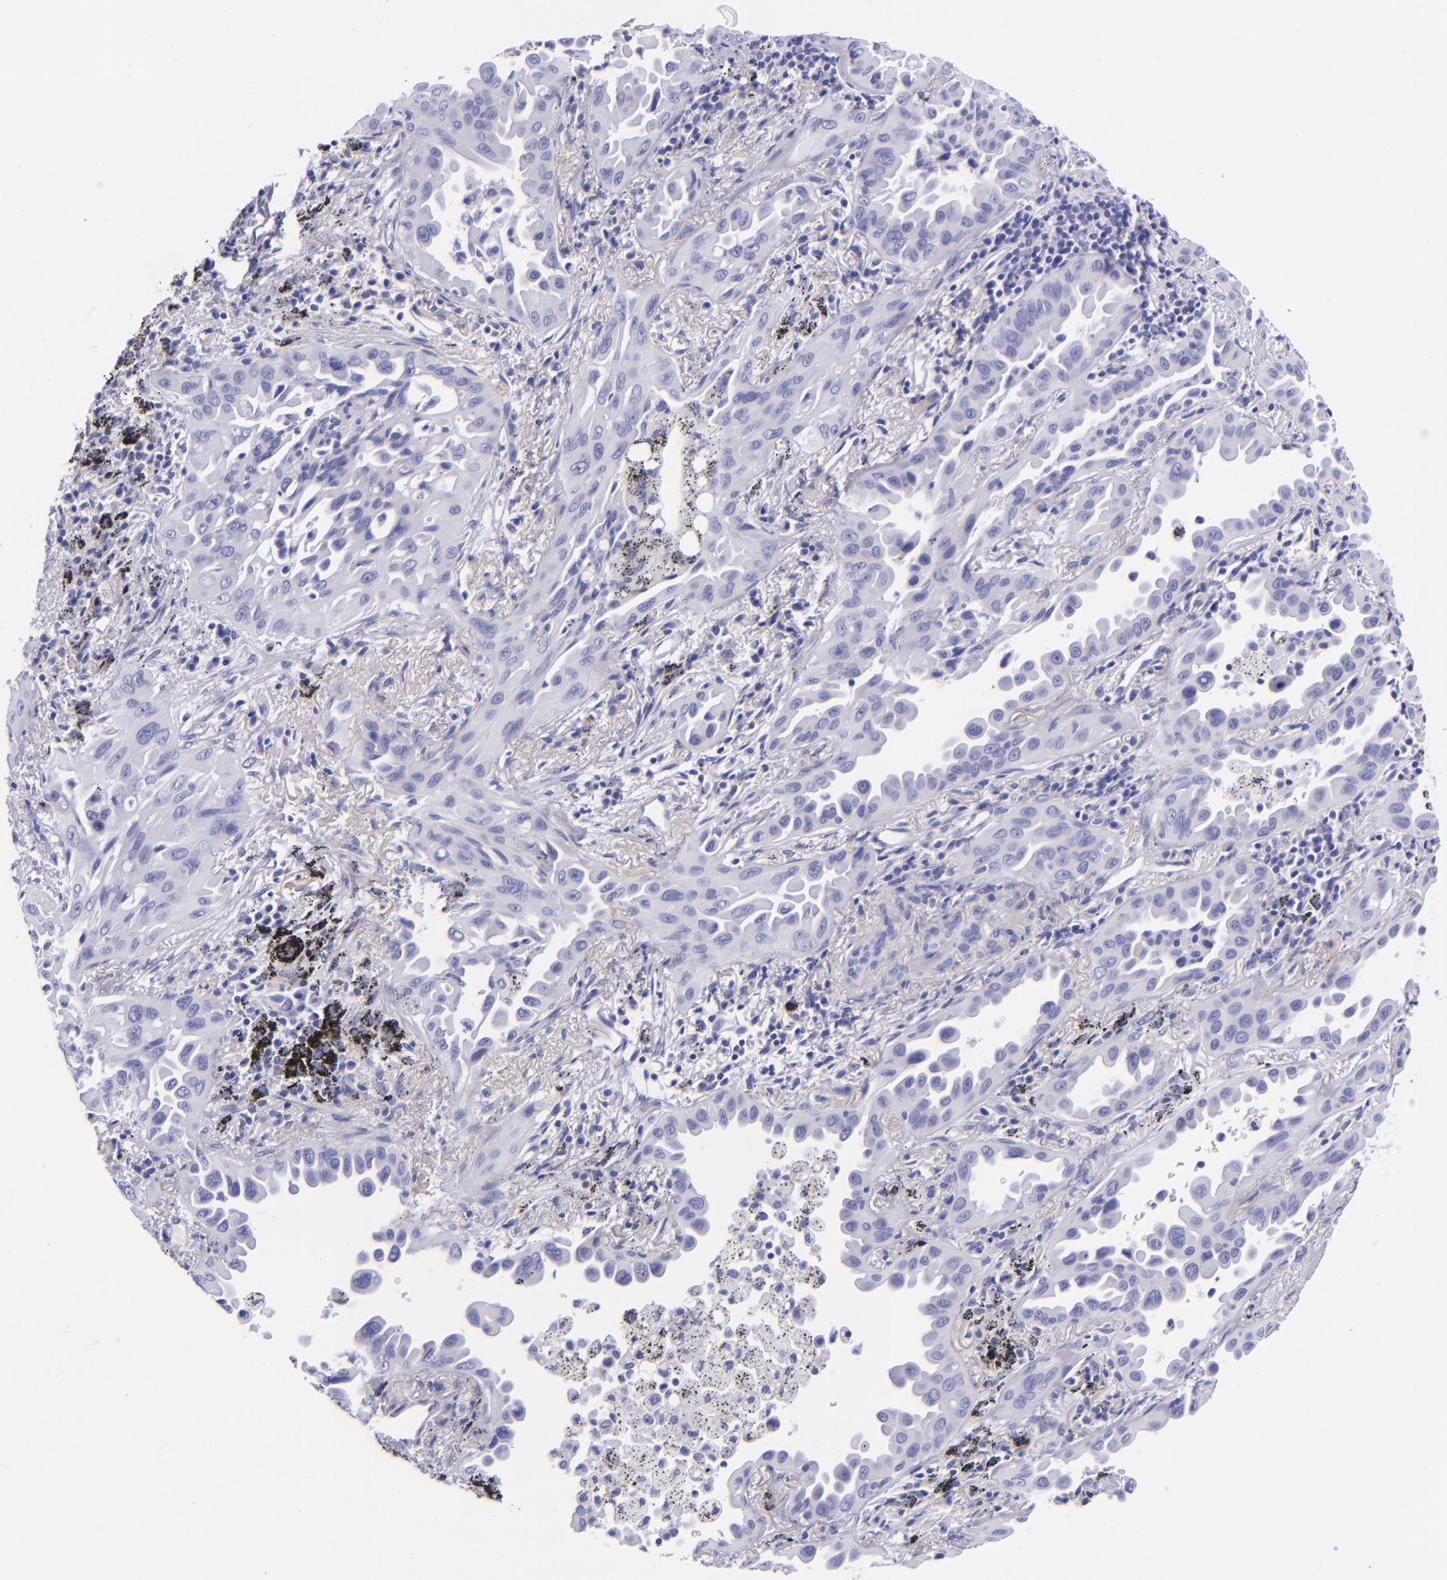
{"staining": {"intensity": "negative", "quantity": "none", "location": "none"}, "tissue": "lung cancer", "cell_type": "Tumor cells", "image_type": "cancer", "snomed": [{"axis": "morphology", "description": "Adenocarcinoma, NOS"}, {"axis": "topography", "description": "Lung"}], "caption": "DAB (3,3'-diaminobenzidine) immunohistochemical staining of lung adenocarcinoma demonstrates no significant expression in tumor cells. The staining is performed using DAB brown chromogen with nuclei counter-stained in using hematoxylin.", "gene": "LAG3", "patient": {"sex": "male", "age": 68}}